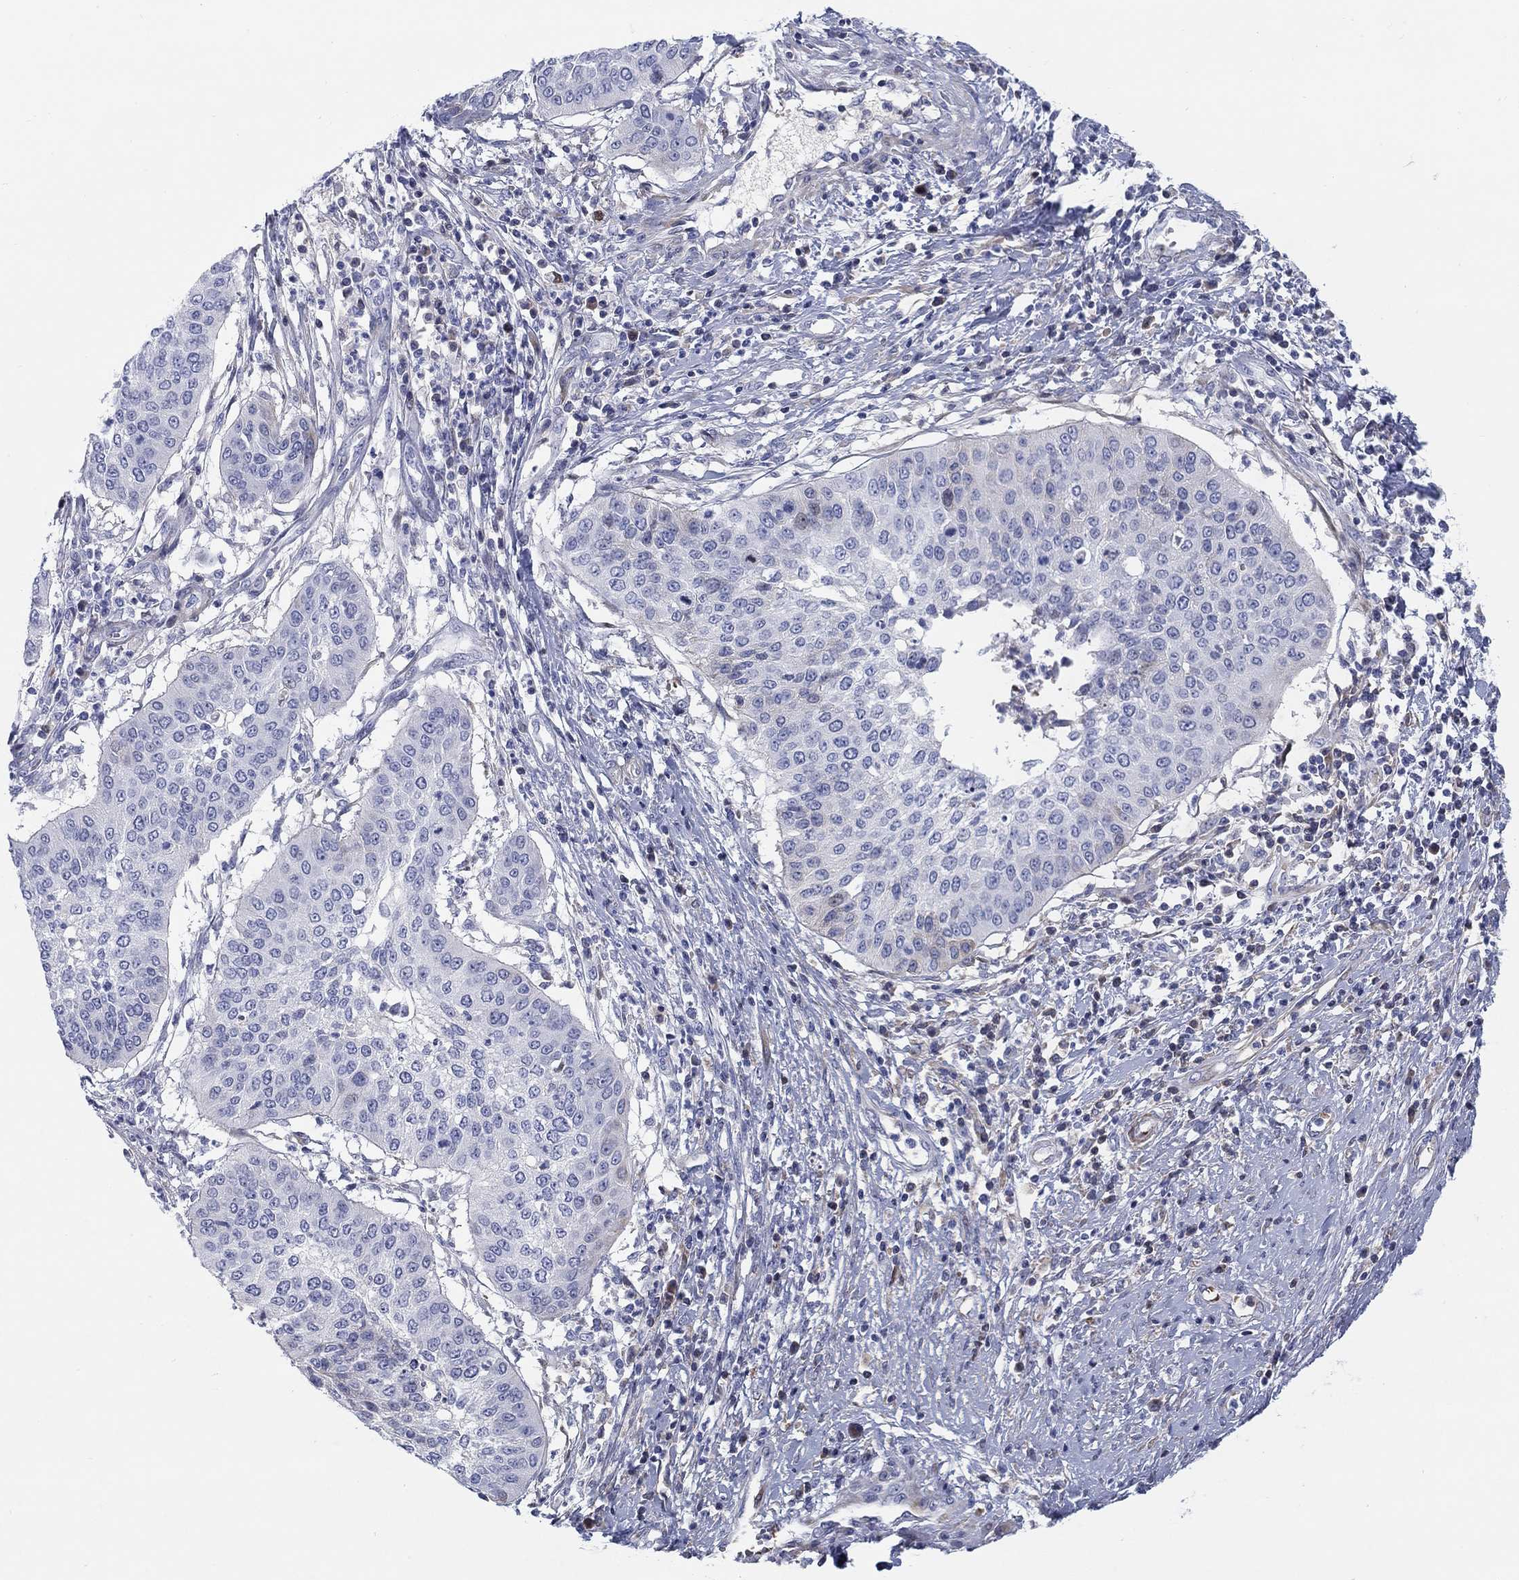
{"staining": {"intensity": "negative", "quantity": "none", "location": "none"}, "tissue": "cervical cancer", "cell_type": "Tumor cells", "image_type": "cancer", "snomed": [{"axis": "morphology", "description": "Normal tissue, NOS"}, {"axis": "morphology", "description": "Squamous cell carcinoma, NOS"}, {"axis": "topography", "description": "Cervix"}], "caption": "Human cervical cancer (squamous cell carcinoma) stained for a protein using immunohistochemistry (IHC) reveals no expression in tumor cells.", "gene": "HEATR4", "patient": {"sex": "female", "age": 39}}